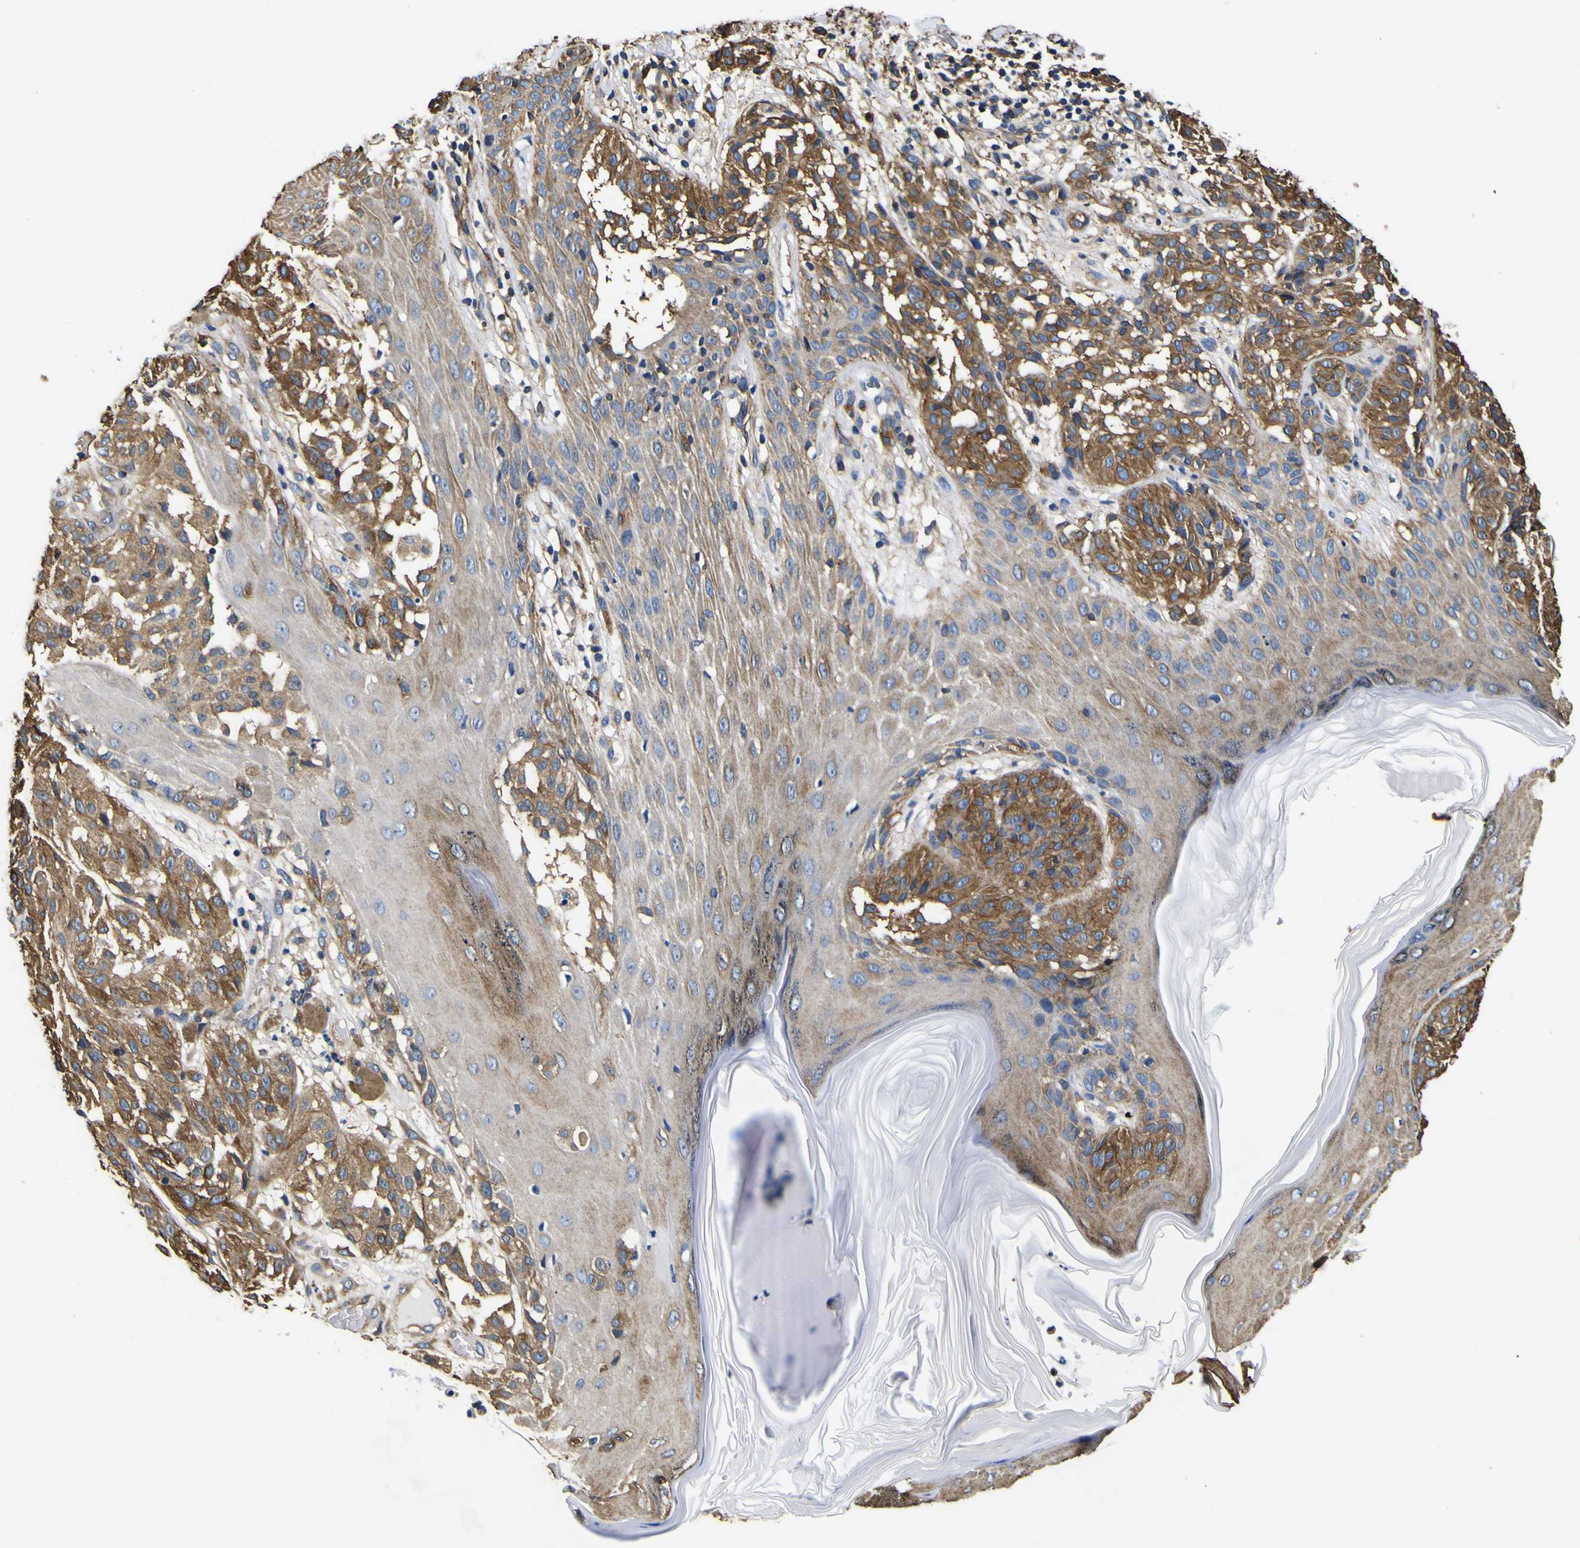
{"staining": {"intensity": "moderate", "quantity": ">75%", "location": "cytoplasmic/membranous"}, "tissue": "melanoma", "cell_type": "Tumor cells", "image_type": "cancer", "snomed": [{"axis": "morphology", "description": "Malignant melanoma, NOS"}, {"axis": "topography", "description": "Skin"}], "caption": "Protein staining of melanoma tissue demonstrates moderate cytoplasmic/membranous positivity in about >75% of tumor cells.", "gene": "TUBA1B", "patient": {"sex": "female", "age": 46}}